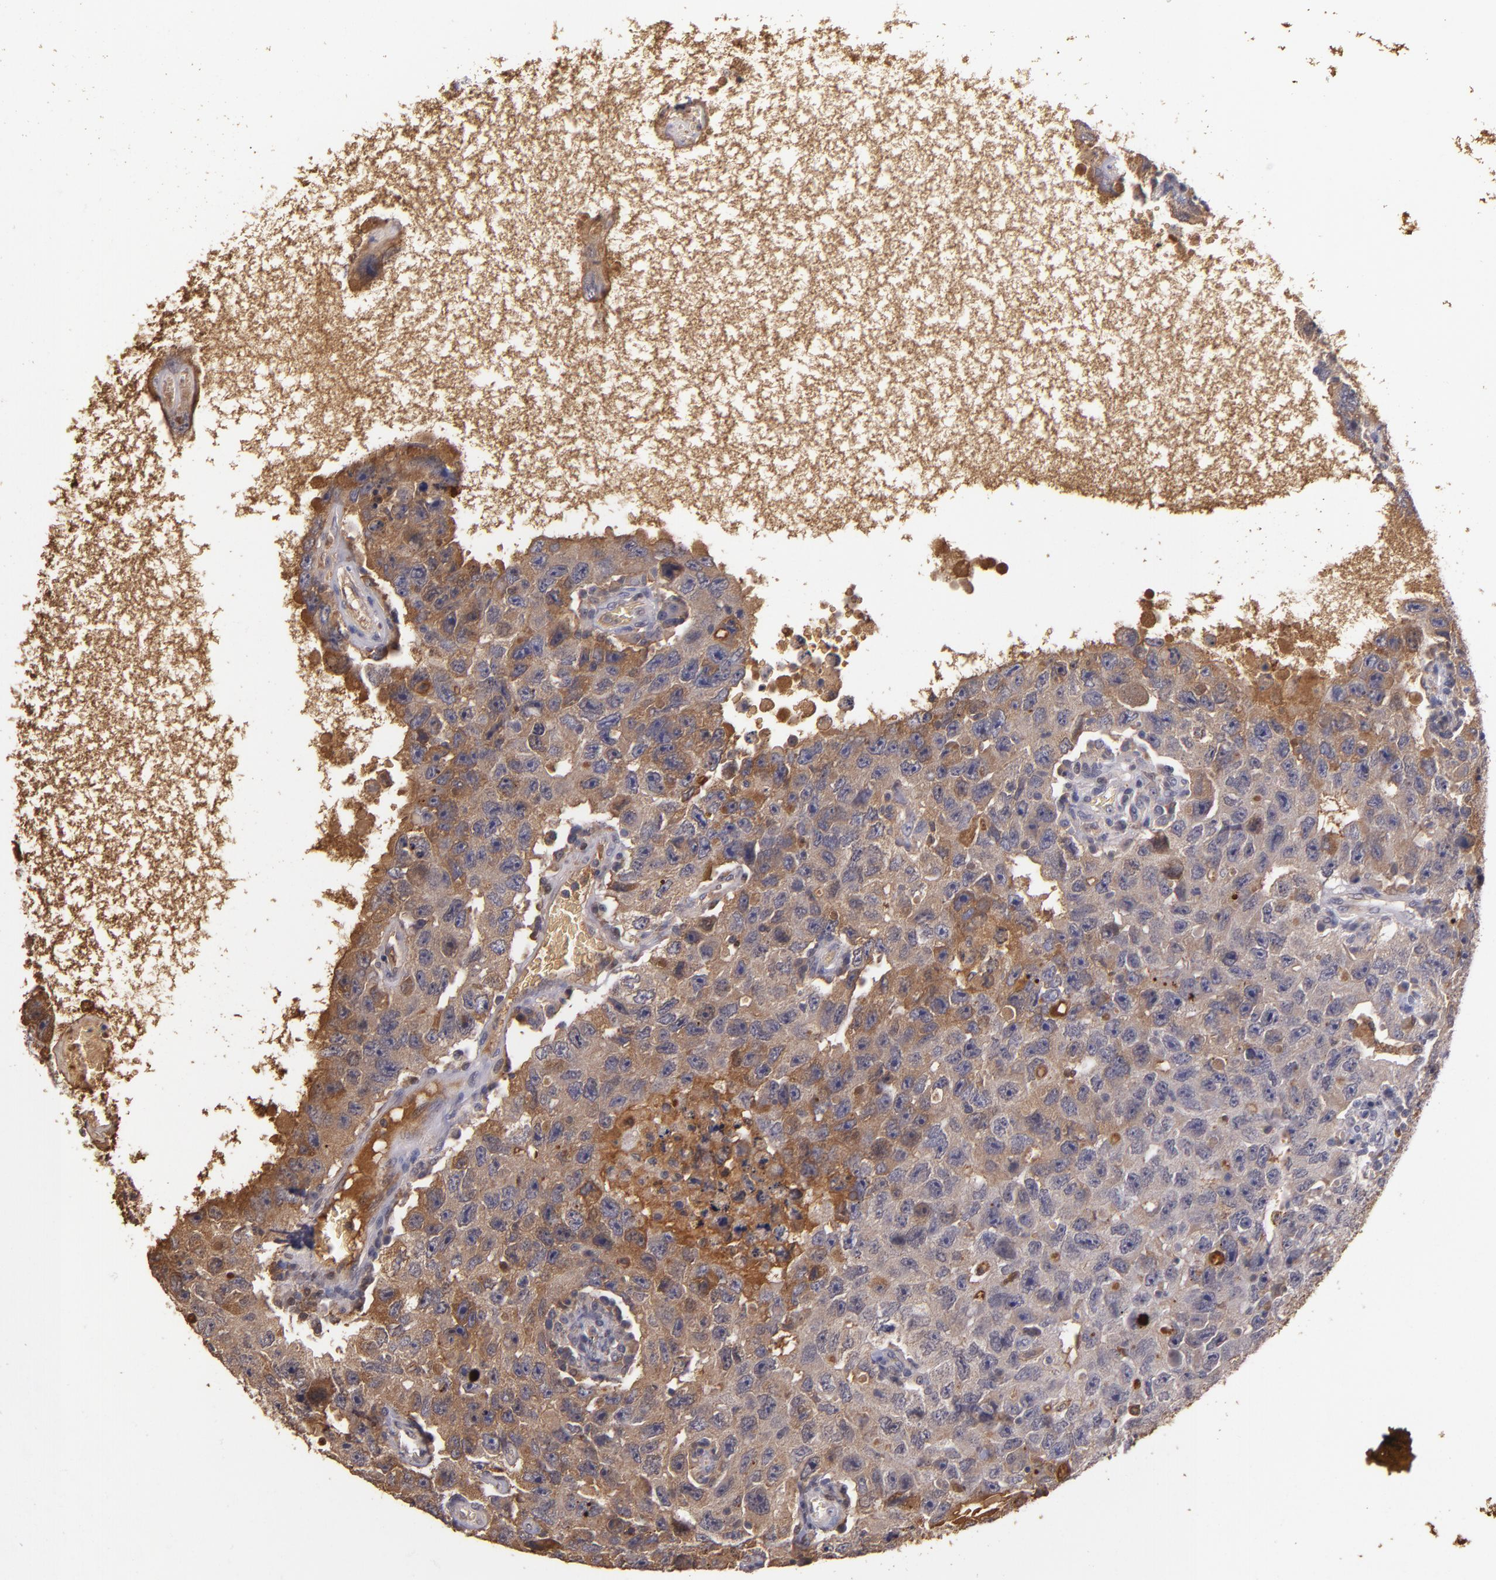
{"staining": {"intensity": "strong", "quantity": ">75%", "location": "cytoplasmic/membranous"}, "tissue": "testis cancer", "cell_type": "Tumor cells", "image_type": "cancer", "snomed": [{"axis": "morphology", "description": "Carcinoma, Embryonal, NOS"}, {"axis": "topography", "description": "Testis"}], "caption": "Tumor cells demonstrate high levels of strong cytoplasmic/membranous expression in approximately >75% of cells in embryonal carcinoma (testis).", "gene": "PTS", "patient": {"sex": "male", "age": 26}}